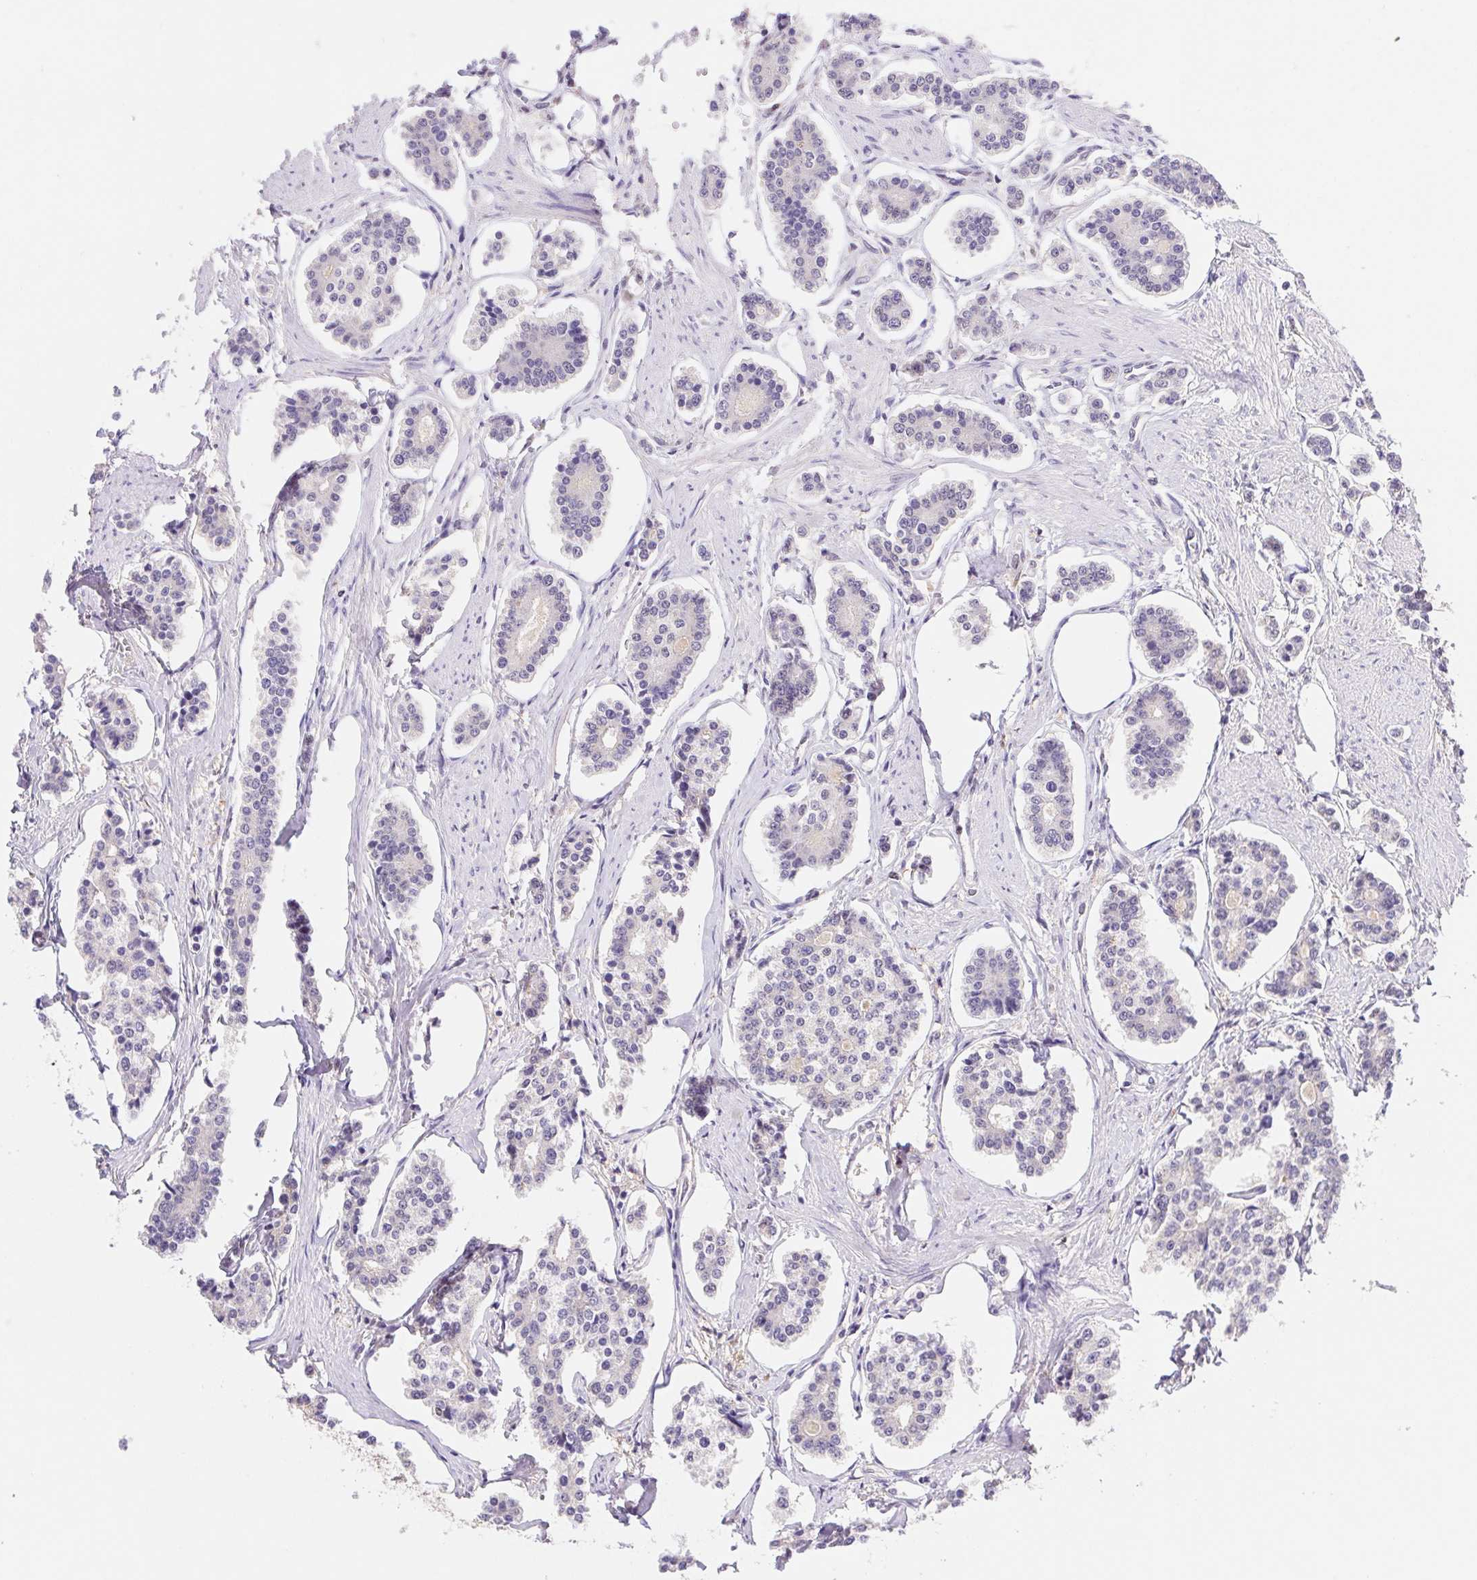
{"staining": {"intensity": "negative", "quantity": "none", "location": "none"}, "tissue": "carcinoid", "cell_type": "Tumor cells", "image_type": "cancer", "snomed": [{"axis": "morphology", "description": "Carcinoid, malignant, NOS"}, {"axis": "topography", "description": "Small intestine"}], "caption": "The IHC micrograph has no significant positivity in tumor cells of carcinoid (malignant) tissue.", "gene": "L3MBTL4", "patient": {"sex": "female", "age": 65}}